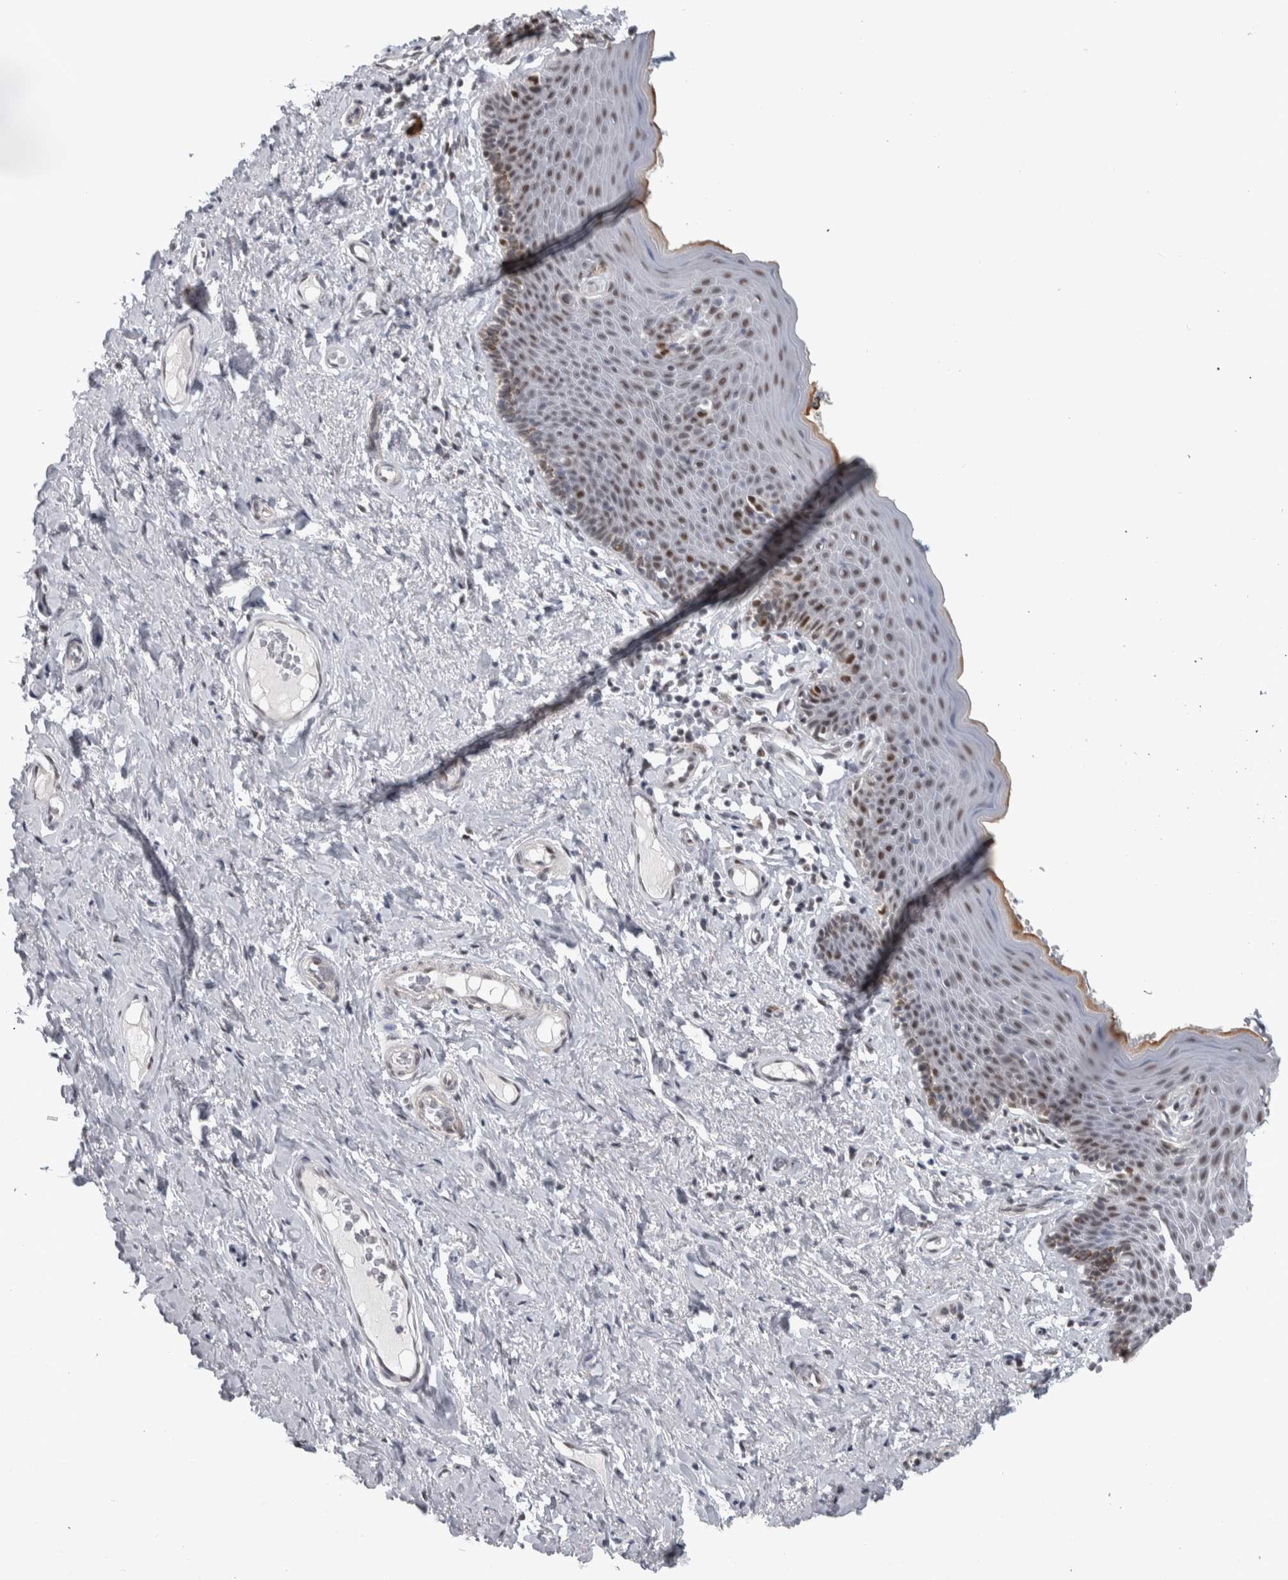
{"staining": {"intensity": "moderate", "quantity": "25%-75%", "location": "nuclear"}, "tissue": "skin", "cell_type": "Epidermal cells", "image_type": "normal", "snomed": [{"axis": "morphology", "description": "Normal tissue, NOS"}, {"axis": "topography", "description": "Vulva"}], "caption": "Protein expression analysis of benign skin shows moderate nuclear positivity in approximately 25%-75% of epidermal cells. (DAB = brown stain, brightfield microscopy at high magnification).", "gene": "HEXIM2", "patient": {"sex": "female", "age": 66}}